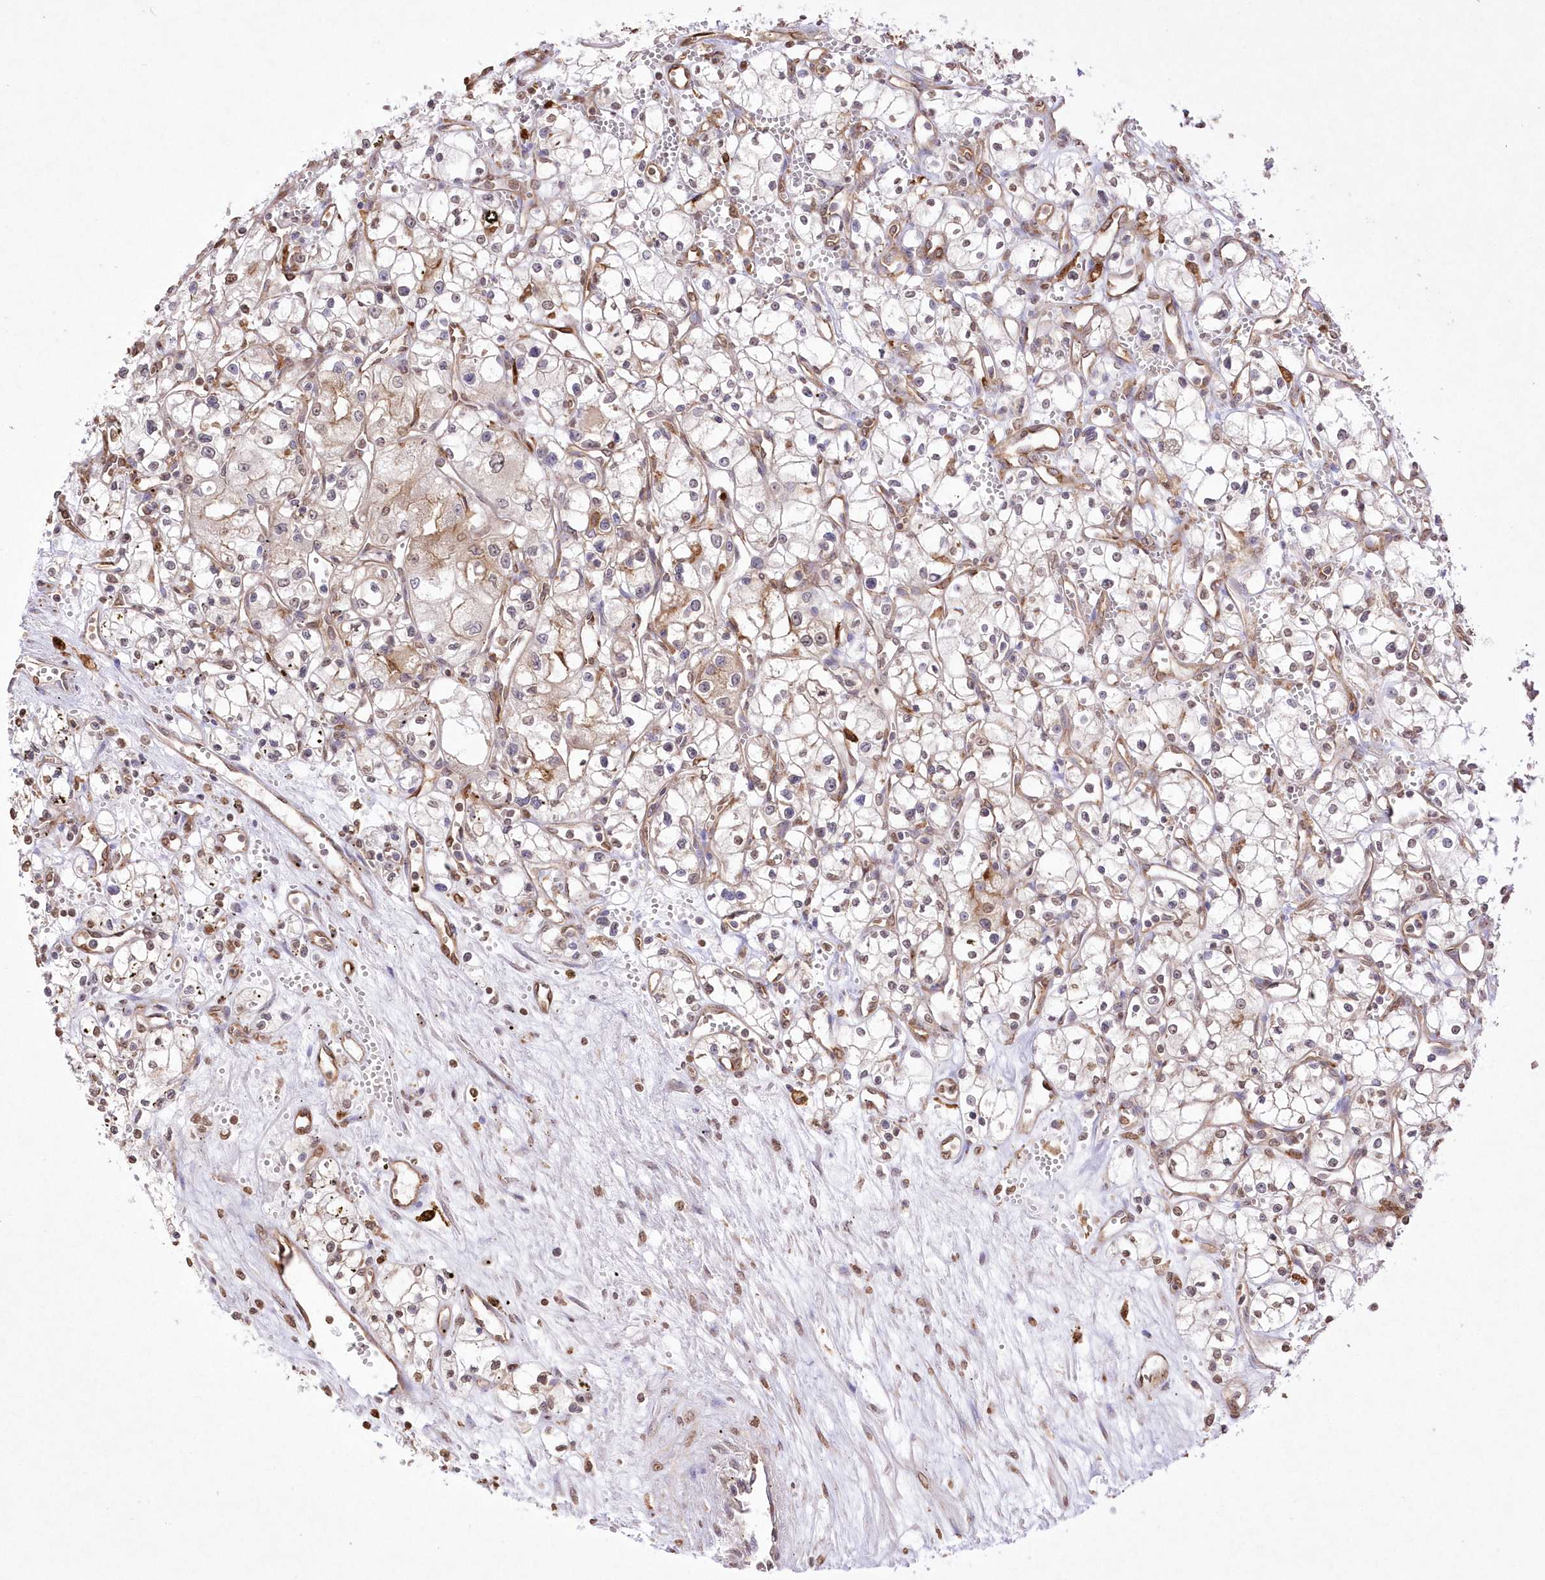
{"staining": {"intensity": "weak", "quantity": "25%-75%", "location": "cytoplasmic/membranous,nuclear"}, "tissue": "renal cancer", "cell_type": "Tumor cells", "image_type": "cancer", "snomed": [{"axis": "morphology", "description": "Adenocarcinoma, NOS"}, {"axis": "topography", "description": "Kidney"}], "caption": "A histopathology image of human adenocarcinoma (renal) stained for a protein displays weak cytoplasmic/membranous and nuclear brown staining in tumor cells.", "gene": "FCHO2", "patient": {"sex": "male", "age": 59}}